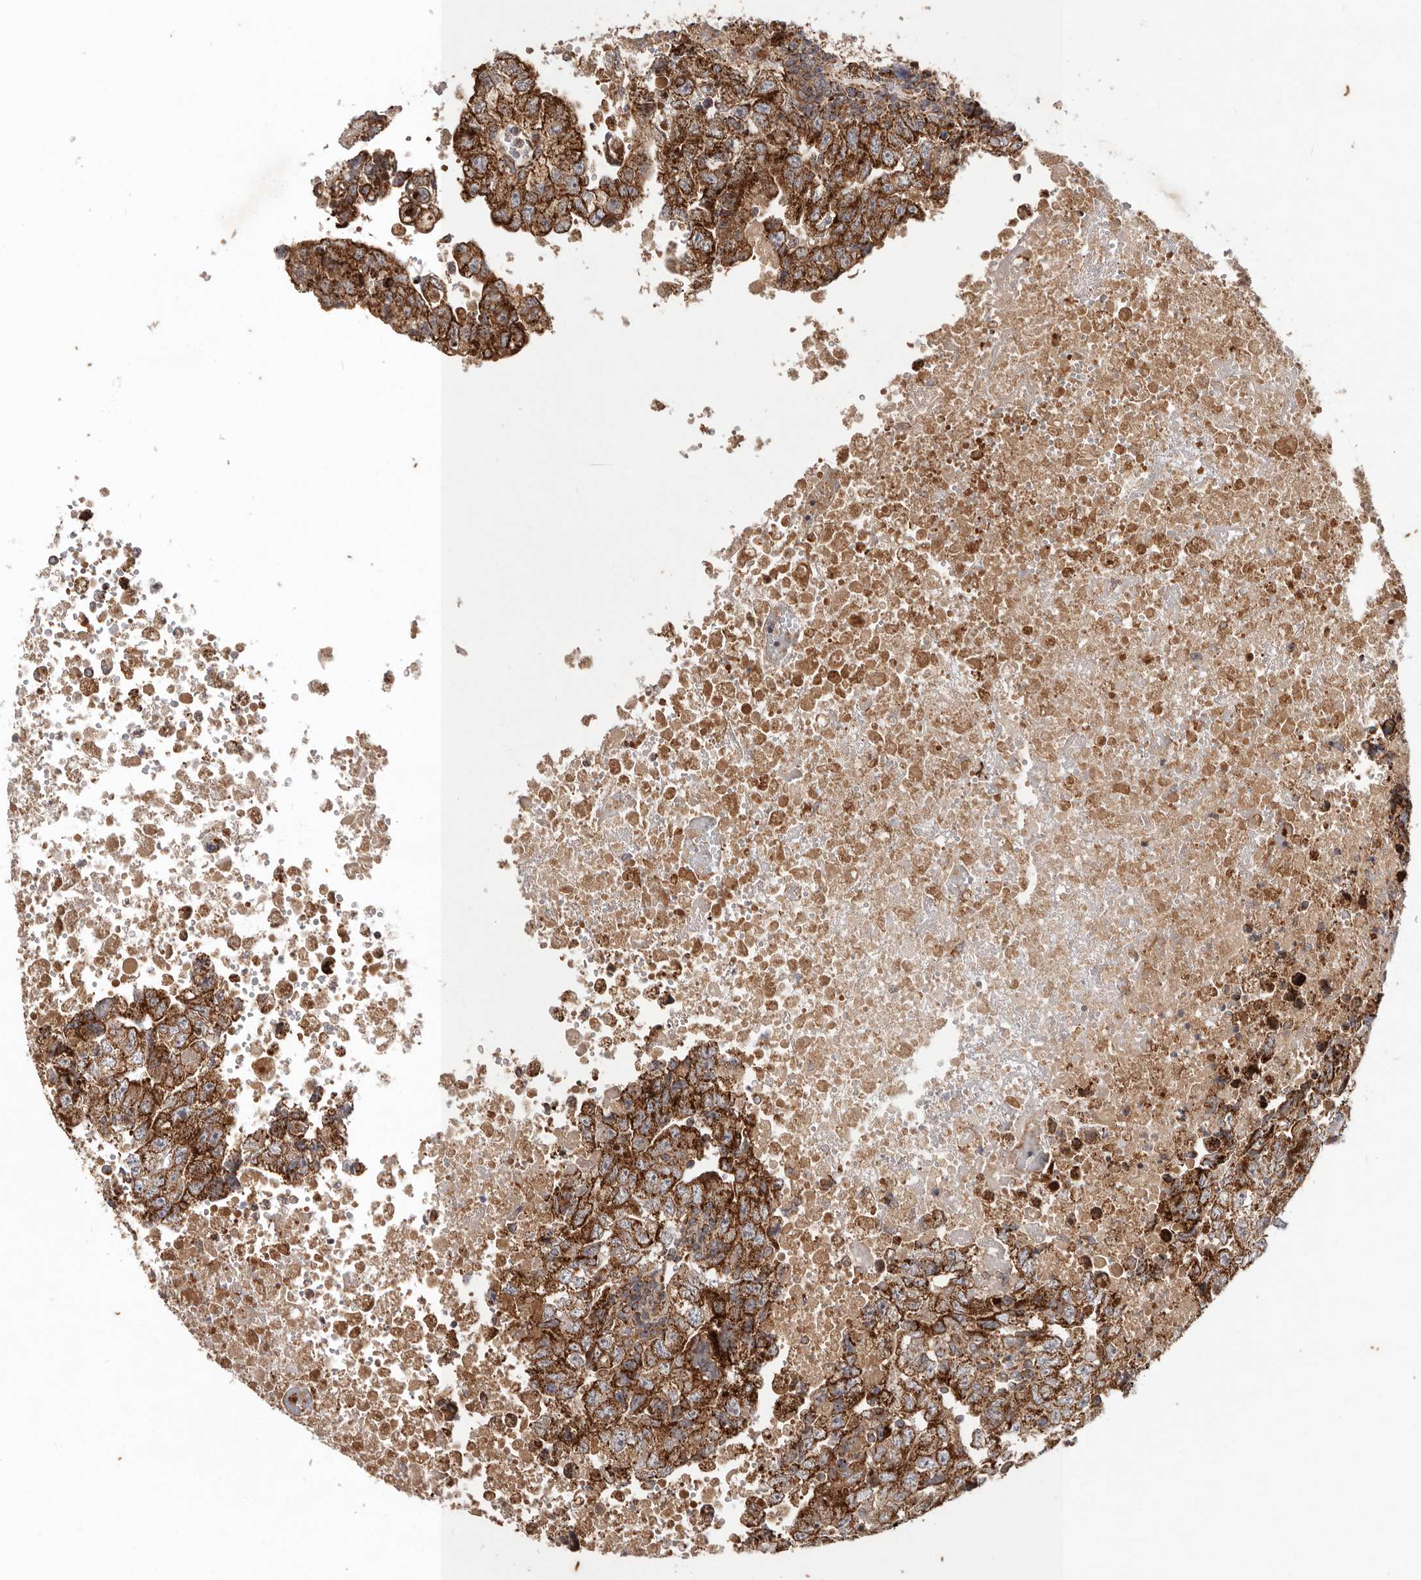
{"staining": {"intensity": "strong", "quantity": ">75%", "location": "cytoplasmic/membranous"}, "tissue": "testis cancer", "cell_type": "Tumor cells", "image_type": "cancer", "snomed": [{"axis": "morphology", "description": "Carcinoma, Embryonal, NOS"}, {"axis": "topography", "description": "Testis"}], "caption": "Tumor cells reveal high levels of strong cytoplasmic/membranous staining in approximately >75% of cells in testis cancer.", "gene": "MRPS10", "patient": {"sex": "male", "age": 37}}